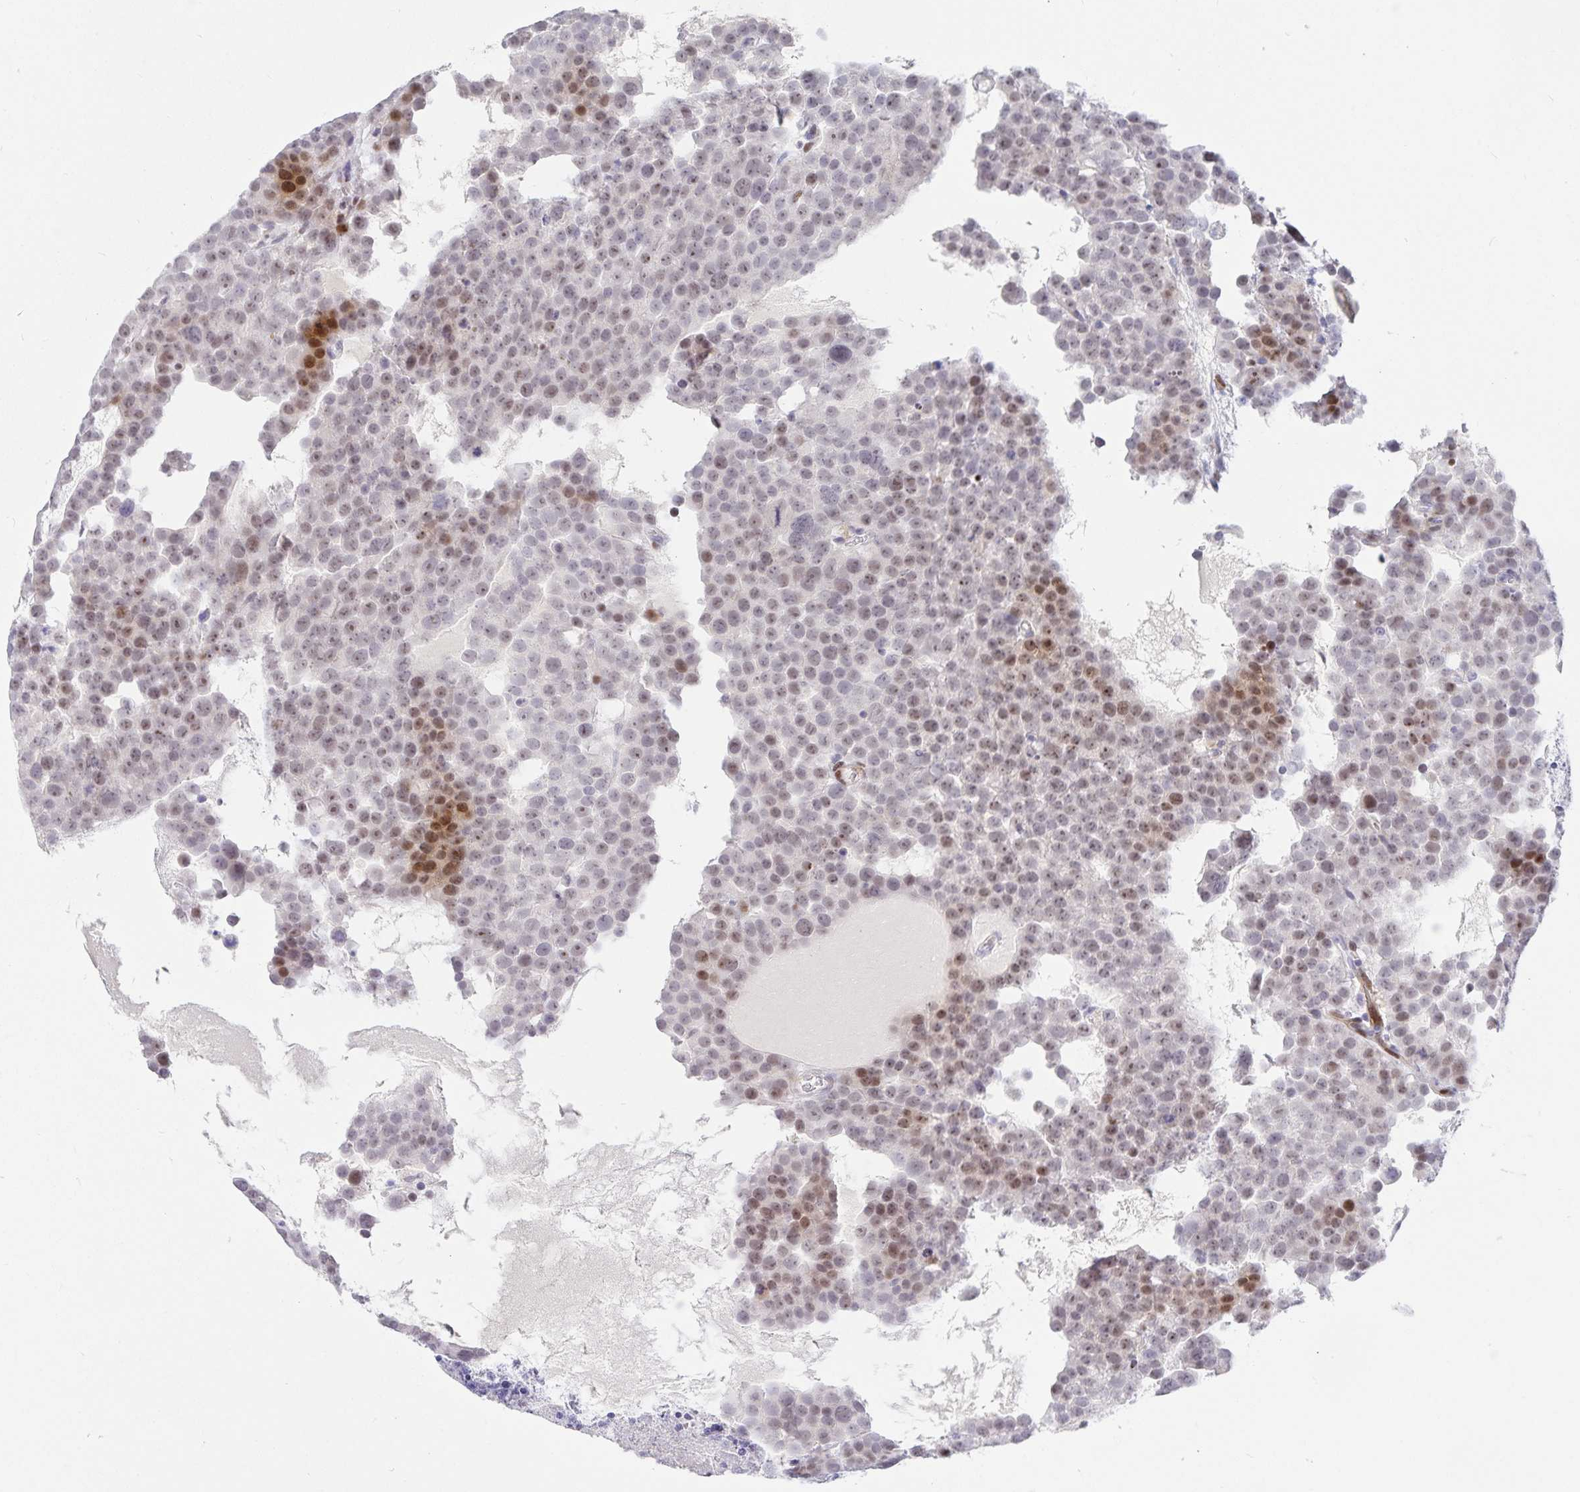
{"staining": {"intensity": "moderate", "quantity": "<25%", "location": "nuclear"}, "tissue": "testis cancer", "cell_type": "Tumor cells", "image_type": "cancer", "snomed": [{"axis": "morphology", "description": "Seminoma, NOS"}, {"axis": "topography", "description": "Testis"}], "caption": "Immunohistochemistry (IHC) histopathology image of seminoma (testis) stained for a protein (brown), which displays low levels of moderate nuclear staining in approximately <25% of tumor cells.", "gene": "KBTBD13", "patient": {"sex": "male", "age": 71}}